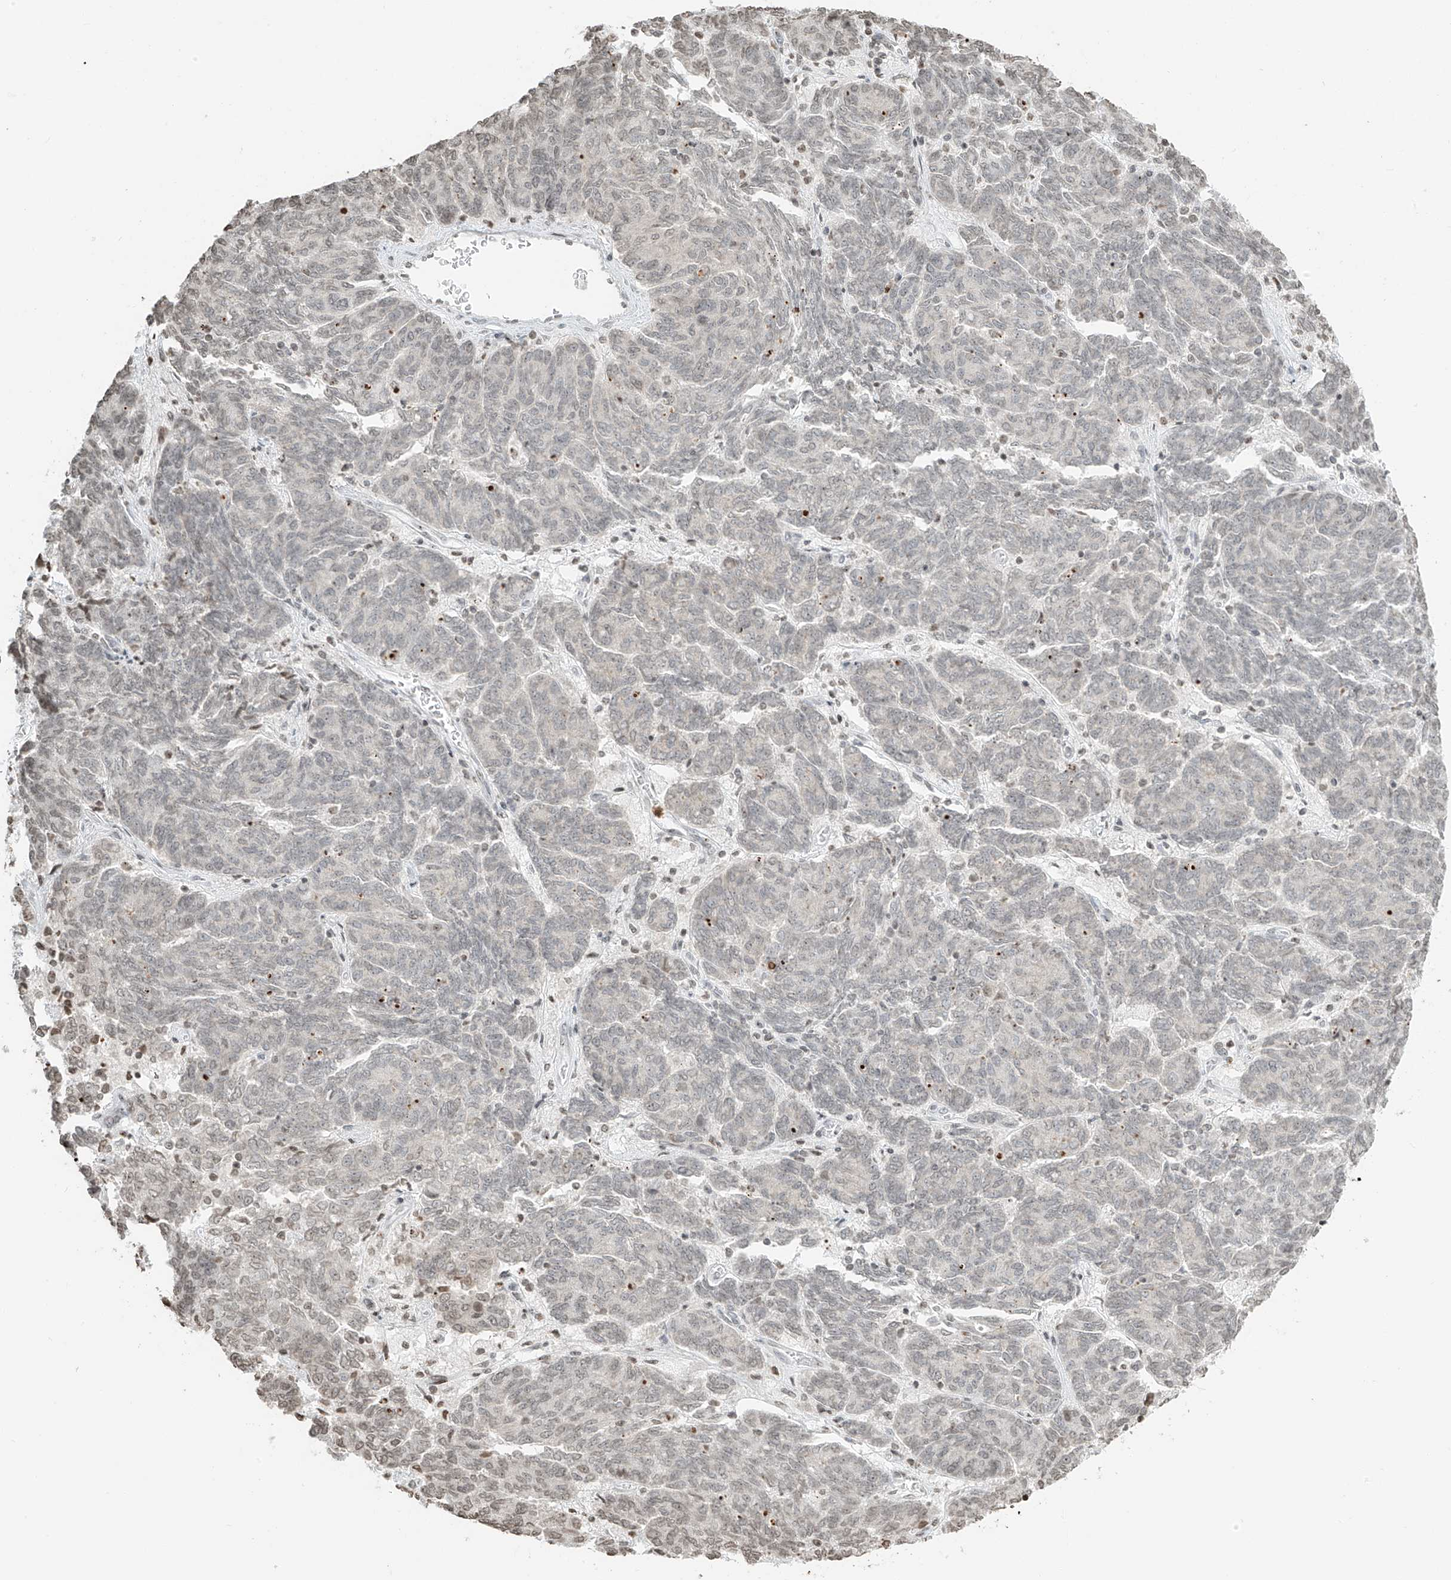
{"staining": {"intensity": "weak", "quantity": "25%-75%", "location": "nuclear"}, "tissue": "endometrial cancer", "cell_type": "Tumor cells", "image_type": "cancer", "snomed": [{"axis": "morphology", "description": "Adenocarcinoma, NOS"}, {"axis": "topography", "description": "Endometrium"}], "caption": "Protein staining of endometrial cancer (adenocarcinoma) tissue exhibits weak nuclear staining in approximately 25%-75% of tumor cells.", "gene": "C17orf58", "patient": {"sex": "female", "age": 80}}